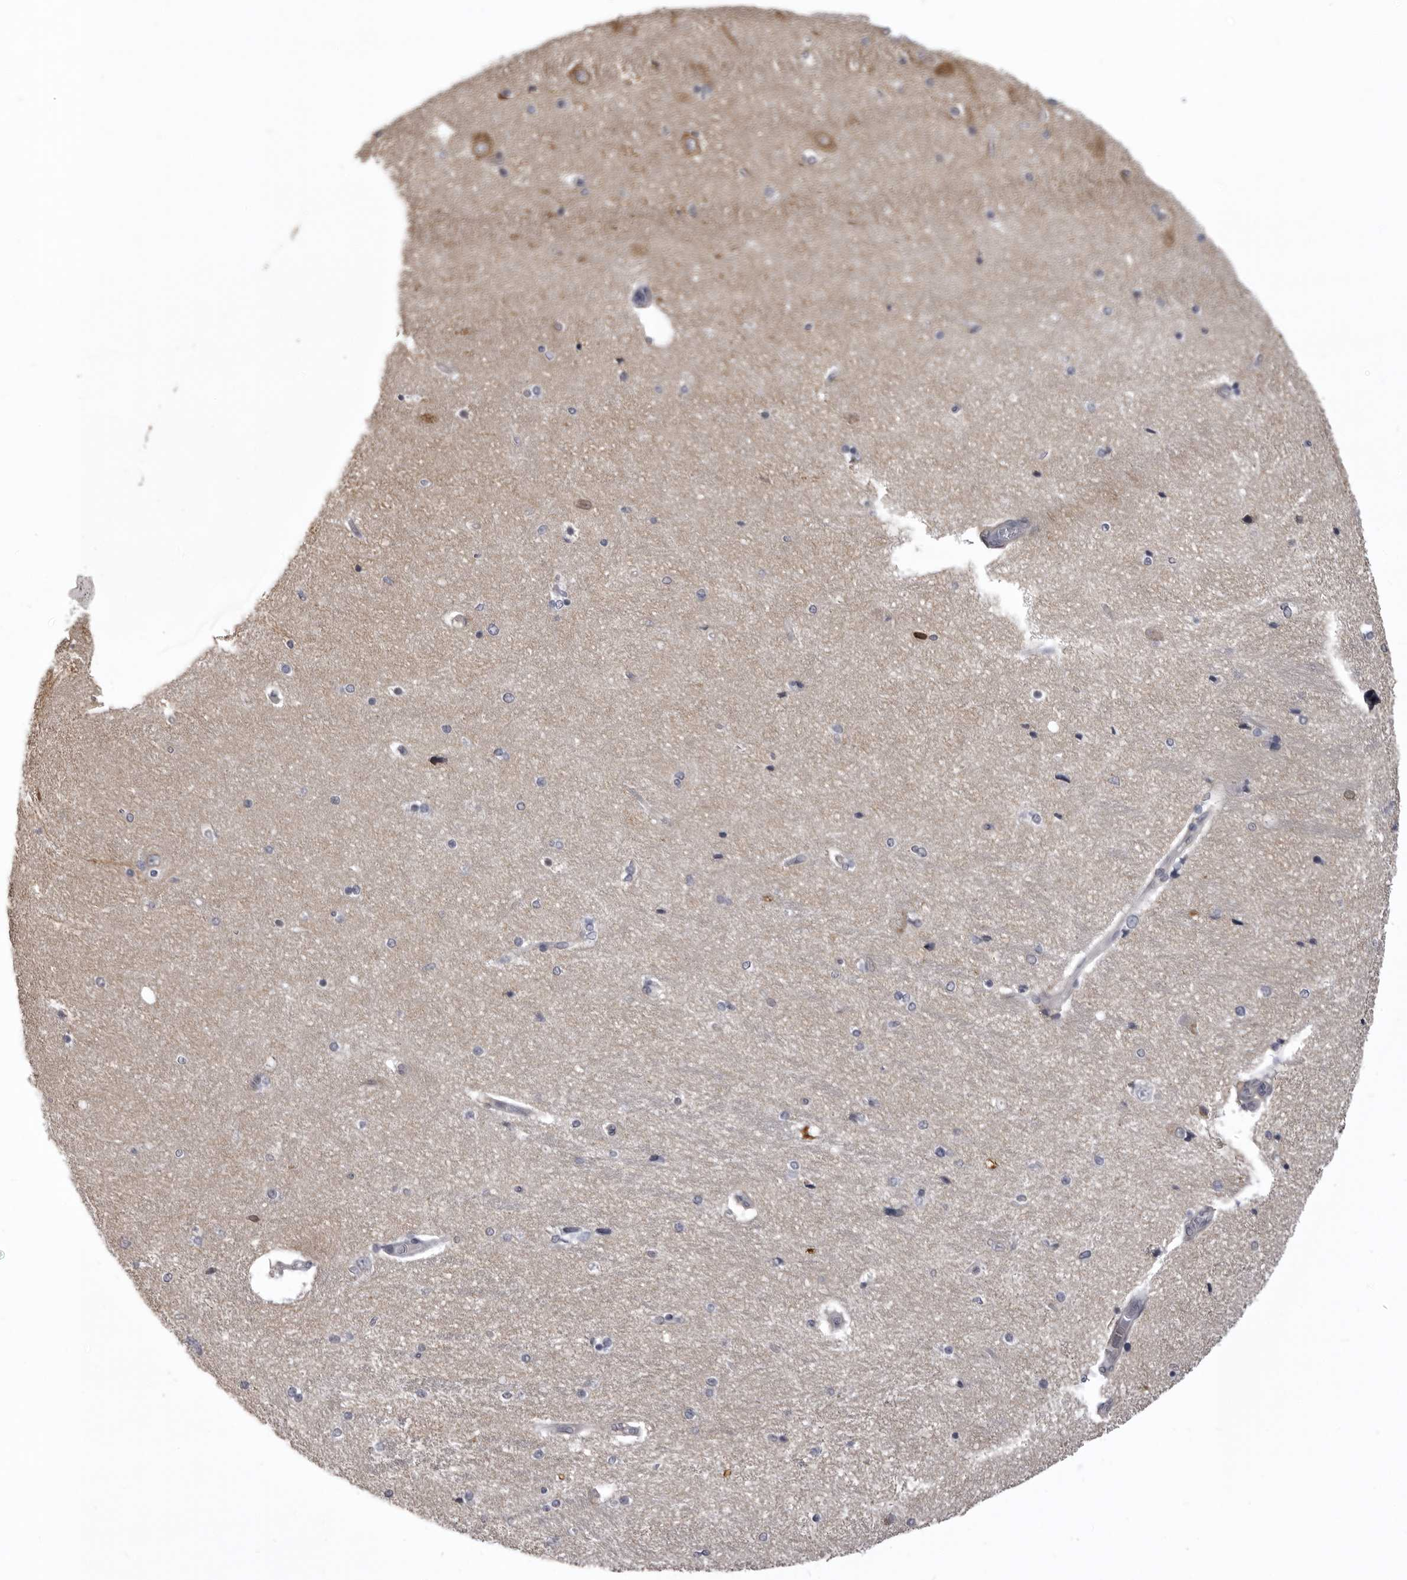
{"staining": {"intensity": "negative", "quantity": "none", "location": "none"}, "tissue": "hippocampus", "cell_type": "Glial cells", "image_type": "normal", "snomed": [{"axis": "morphology", "description": "Normal tissue, NOS"}, {"axis": "topography", "description": "Hippocampus"}], "caption": "Immunohistochemistry (IHC) image of unremarkable human hippocampus stained for a protein (brown), which displays no staining in glial cells.", "gene": "NCEH1", "patient": {"sex": "female", "age": 54}}